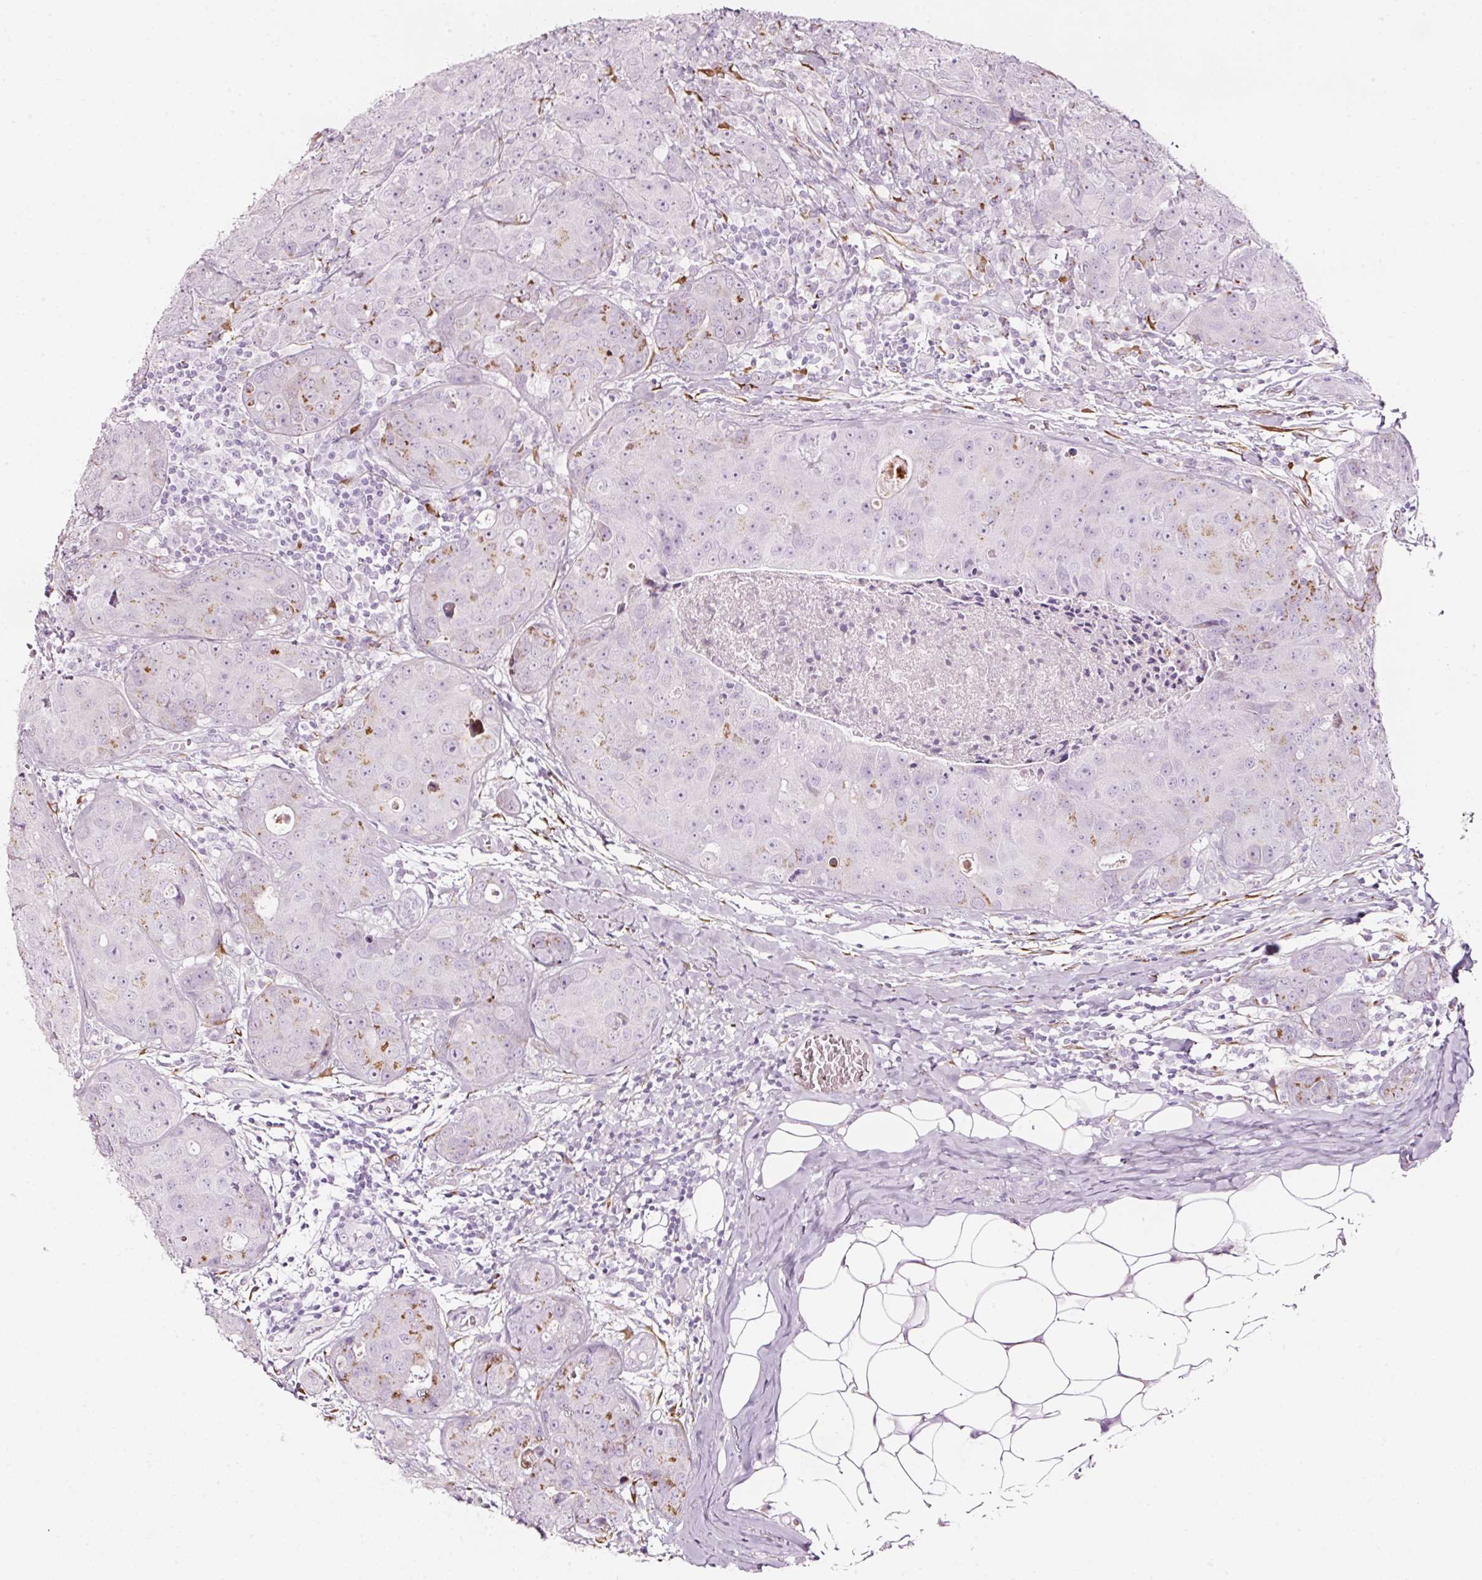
{"staining": {"intensity": "moderate", "quantity": "<25%", "location": "cytoplasmic/membranous"}, "tissue": "breast cancer", "cell_type": "Tumor cells", "image_type": "cancer", "snomed": [{"axis": "morphology", "description": "Duct carcinoma"}, {"axis": "topography", "description": "Breast"}], "caption": "Breast cancer (intraductal carcinoma) was stained to show a protein in brown. There is low levels of moderate cytoplasmic/membranous expression in approximately <25% of tumor cells.", "gene": "SDF4", "patient": {"sex": "female", "age": 43}}